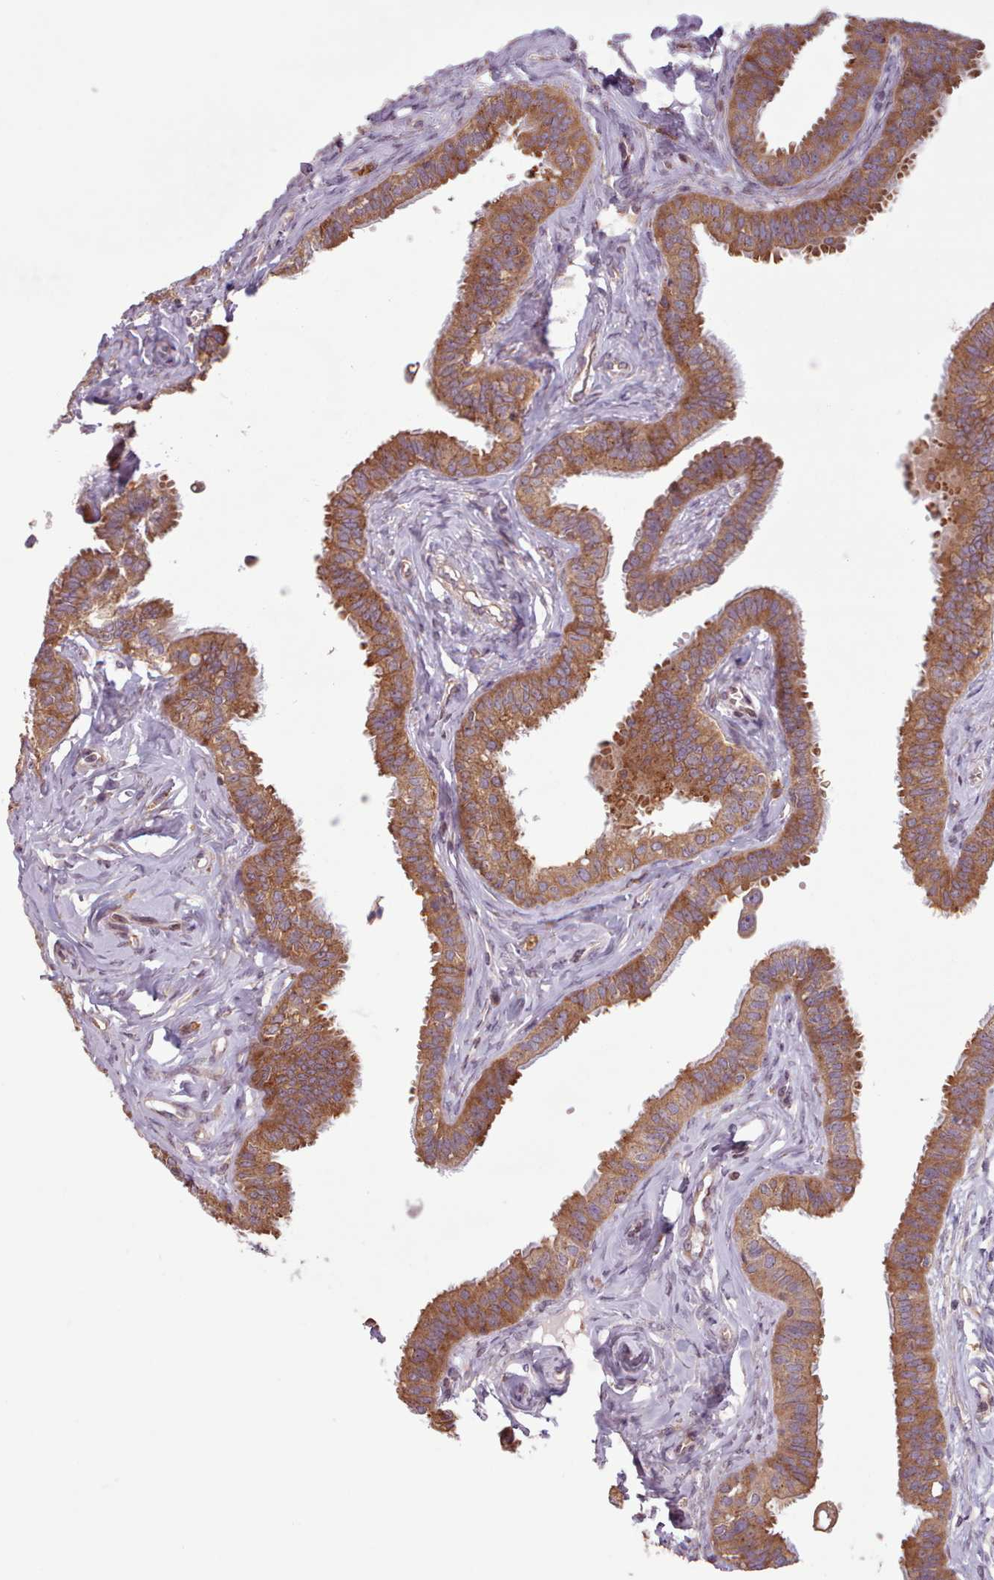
{"staining": {"intensity": "moderate", "quantity": ">75%", "location": "cytoplasmic/membranous"}, "tissue": "fallopian tube", "cell_type": "Glandular cells", "image_type": "normal", "snomed": [{"axis": "morphology", "description": "Normal tissue, NOS"}, {"axis": "morphology", "description": "Carcinoma, NOS"}, {"axis": "topography", "description": "Fallopian tube"}, {"axis": "topography", "description": "Ovary"}], "caption": "Immunohistochemical staining of benign fallopian tube exhibits >75% levels of moderate cytoplasmic/membranous protein positivity in about >75% of glandular cells. Using DAB (3,3'-diaminobenzidine) (brown) and hematoxylin (blue) stains, captured at high magnification using brightfield microscopy.", "gene": "WASHC2A", "patient": {"sex": "female", "age": 59}}